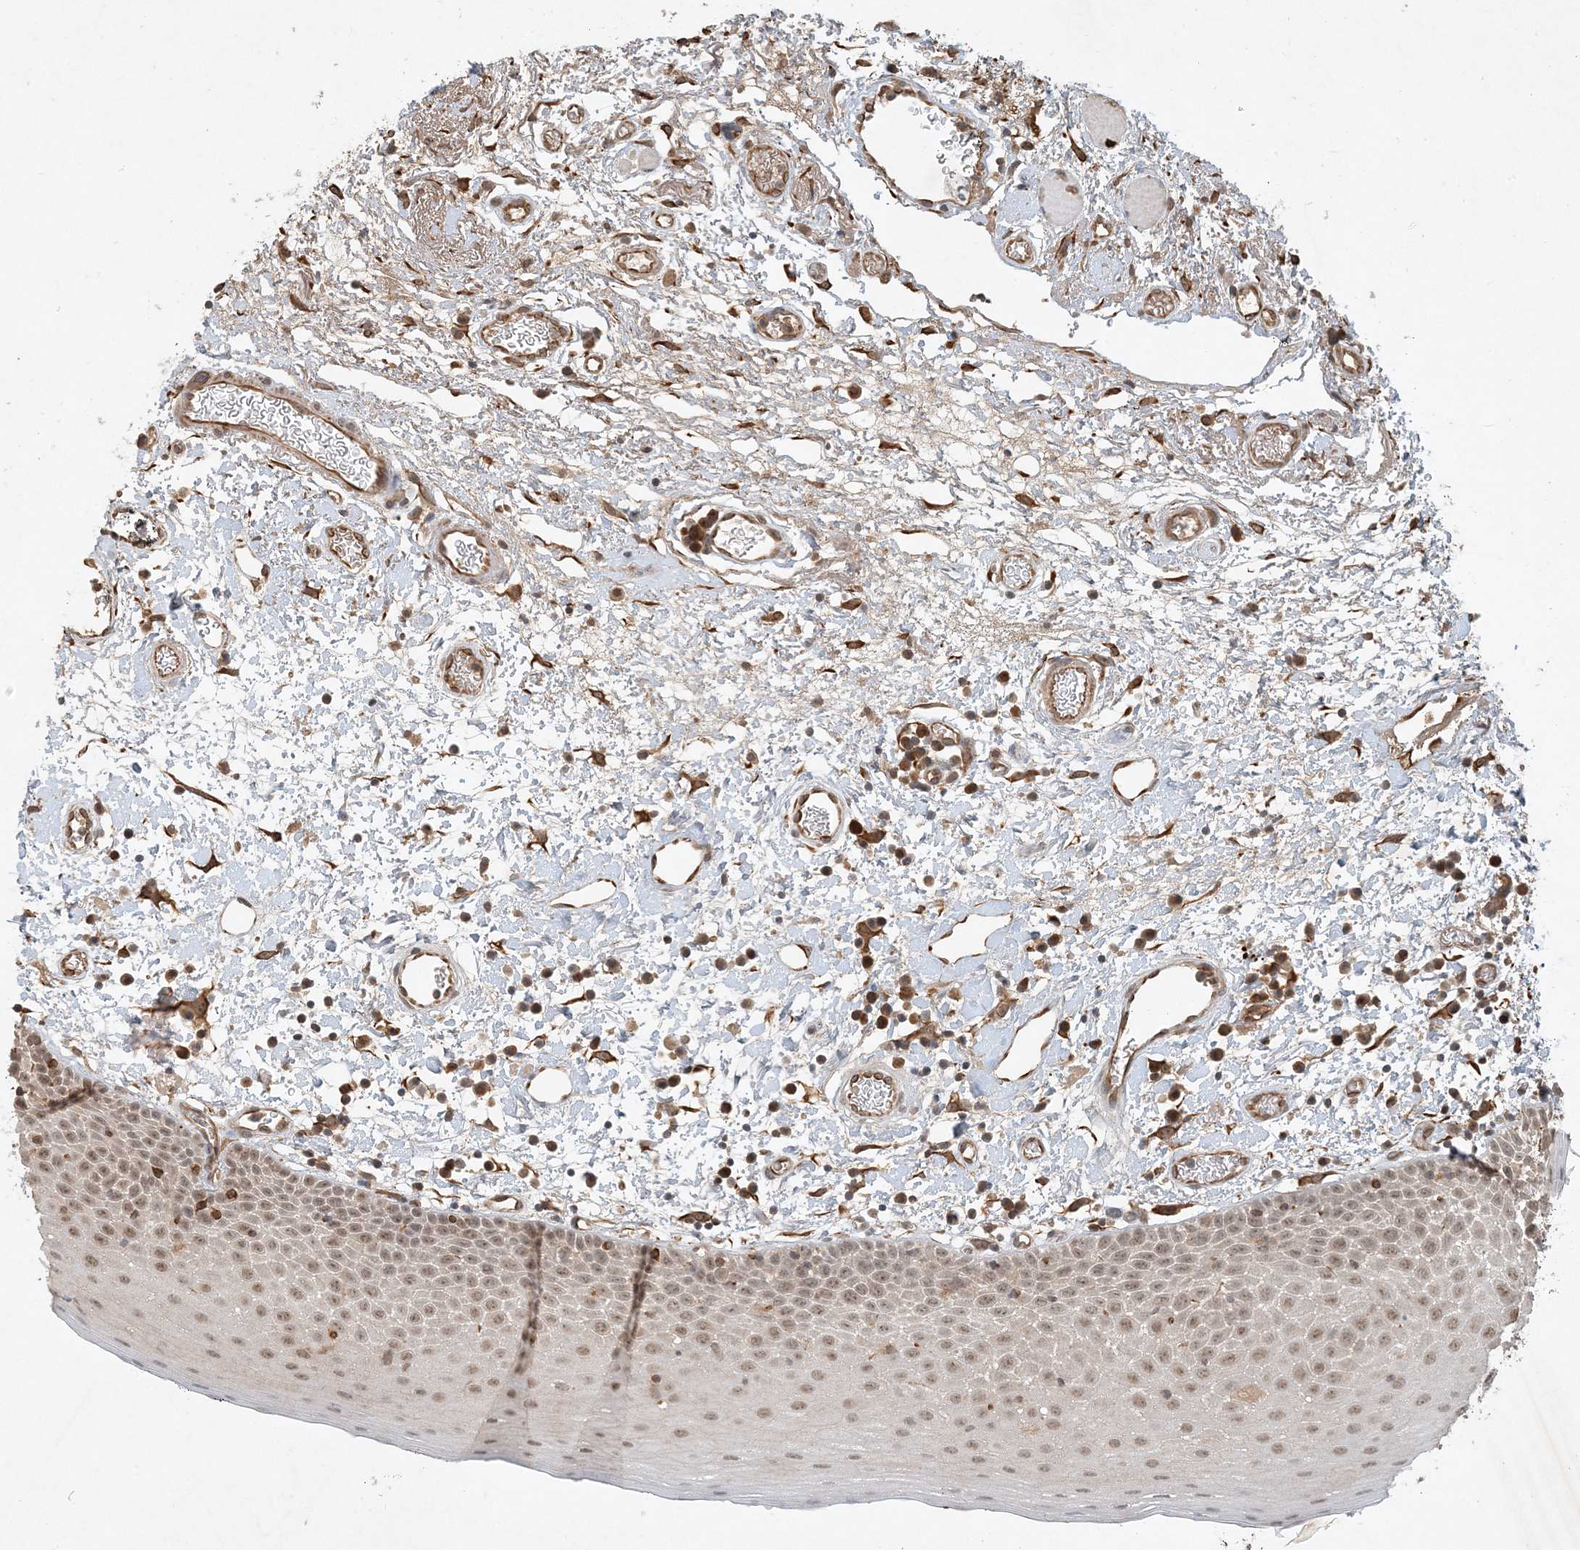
{"staining": {"intensity": "moderate", "quantity": ">75%", "location": "nuclear"}, "tissue": "oral mucosa", "cell_type": "Squamous epithelial cells", "image_type": "normal", "snomed": [{"axis": "morphology", "description": "Normal tissue, NOS"}, {"axis": "topography", "description": "Oral tissue"}], "caption": "Protein expression analysis of benign human oral mucosa reveals moderate nuclear expression in about >75% of squamous epithelial cells. The staining is performed using DAB (3,3'-diaminobenzidine) brown chromogen to label protein expression. The nuclei are counter-stained blue using hematoxylin.", "gene": "ZCCHC4", "patient": {"sex": "male", "age": 74}}